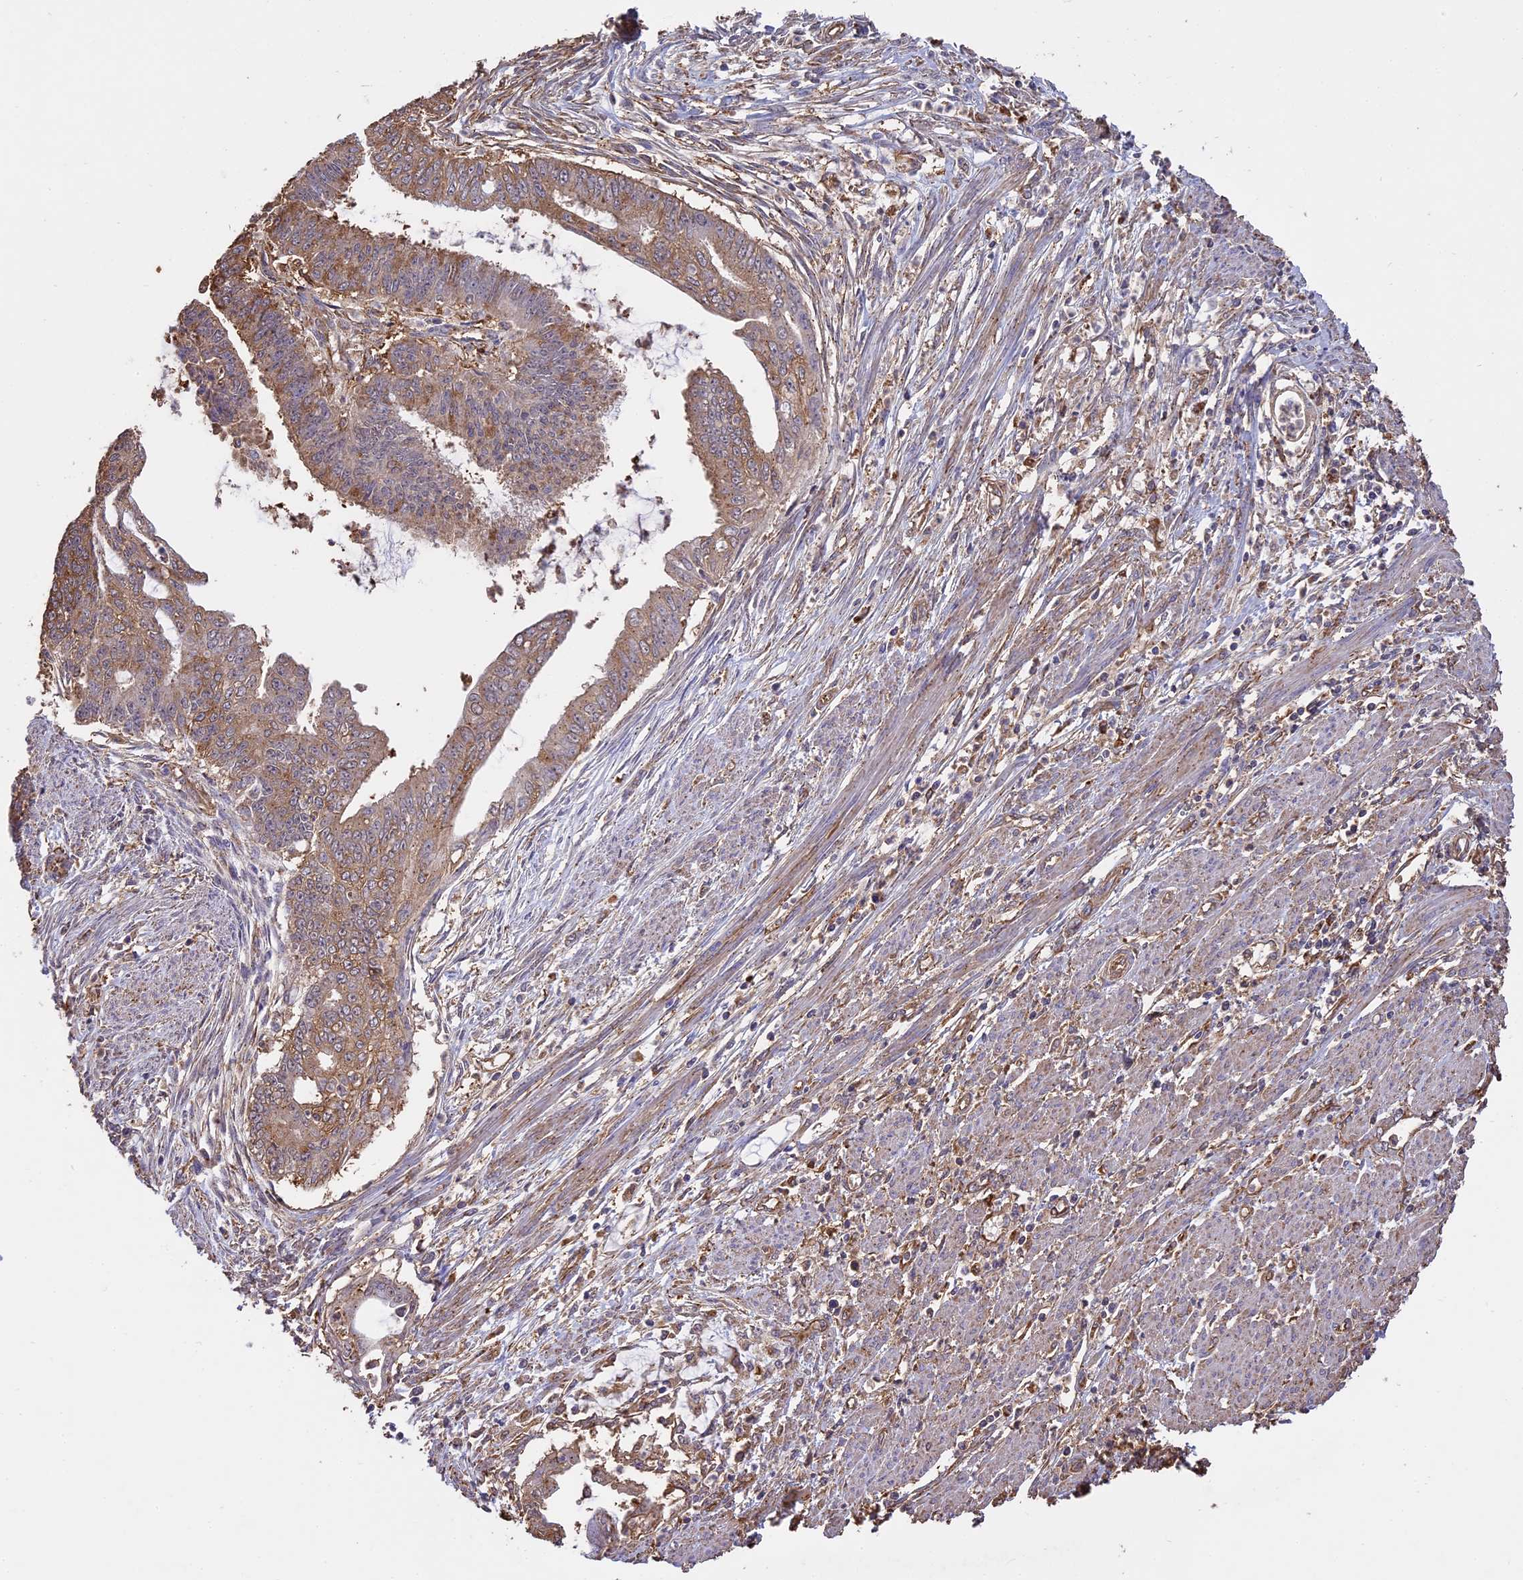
{"staining": {"intensity": "moderate", "quantity": ">75%", "location": "cytoplasmic/membranous"}, "tissue": "endometrial cancer", "cell_type": "Tumor cells", "image_type": "cancer", "snomed": [{"axis": "morphology", "description": "Adenocarcinoma, NOS"}, {"axis": "topography", "description": "Endometrium"}], "caption": "A brown stain shows moderate cytoplasmic/membranous expression of a protein in endometrial cancer tumor cells.", "gene": "ARHGAP19", "patient": {"sex": "female", "age": 73}}